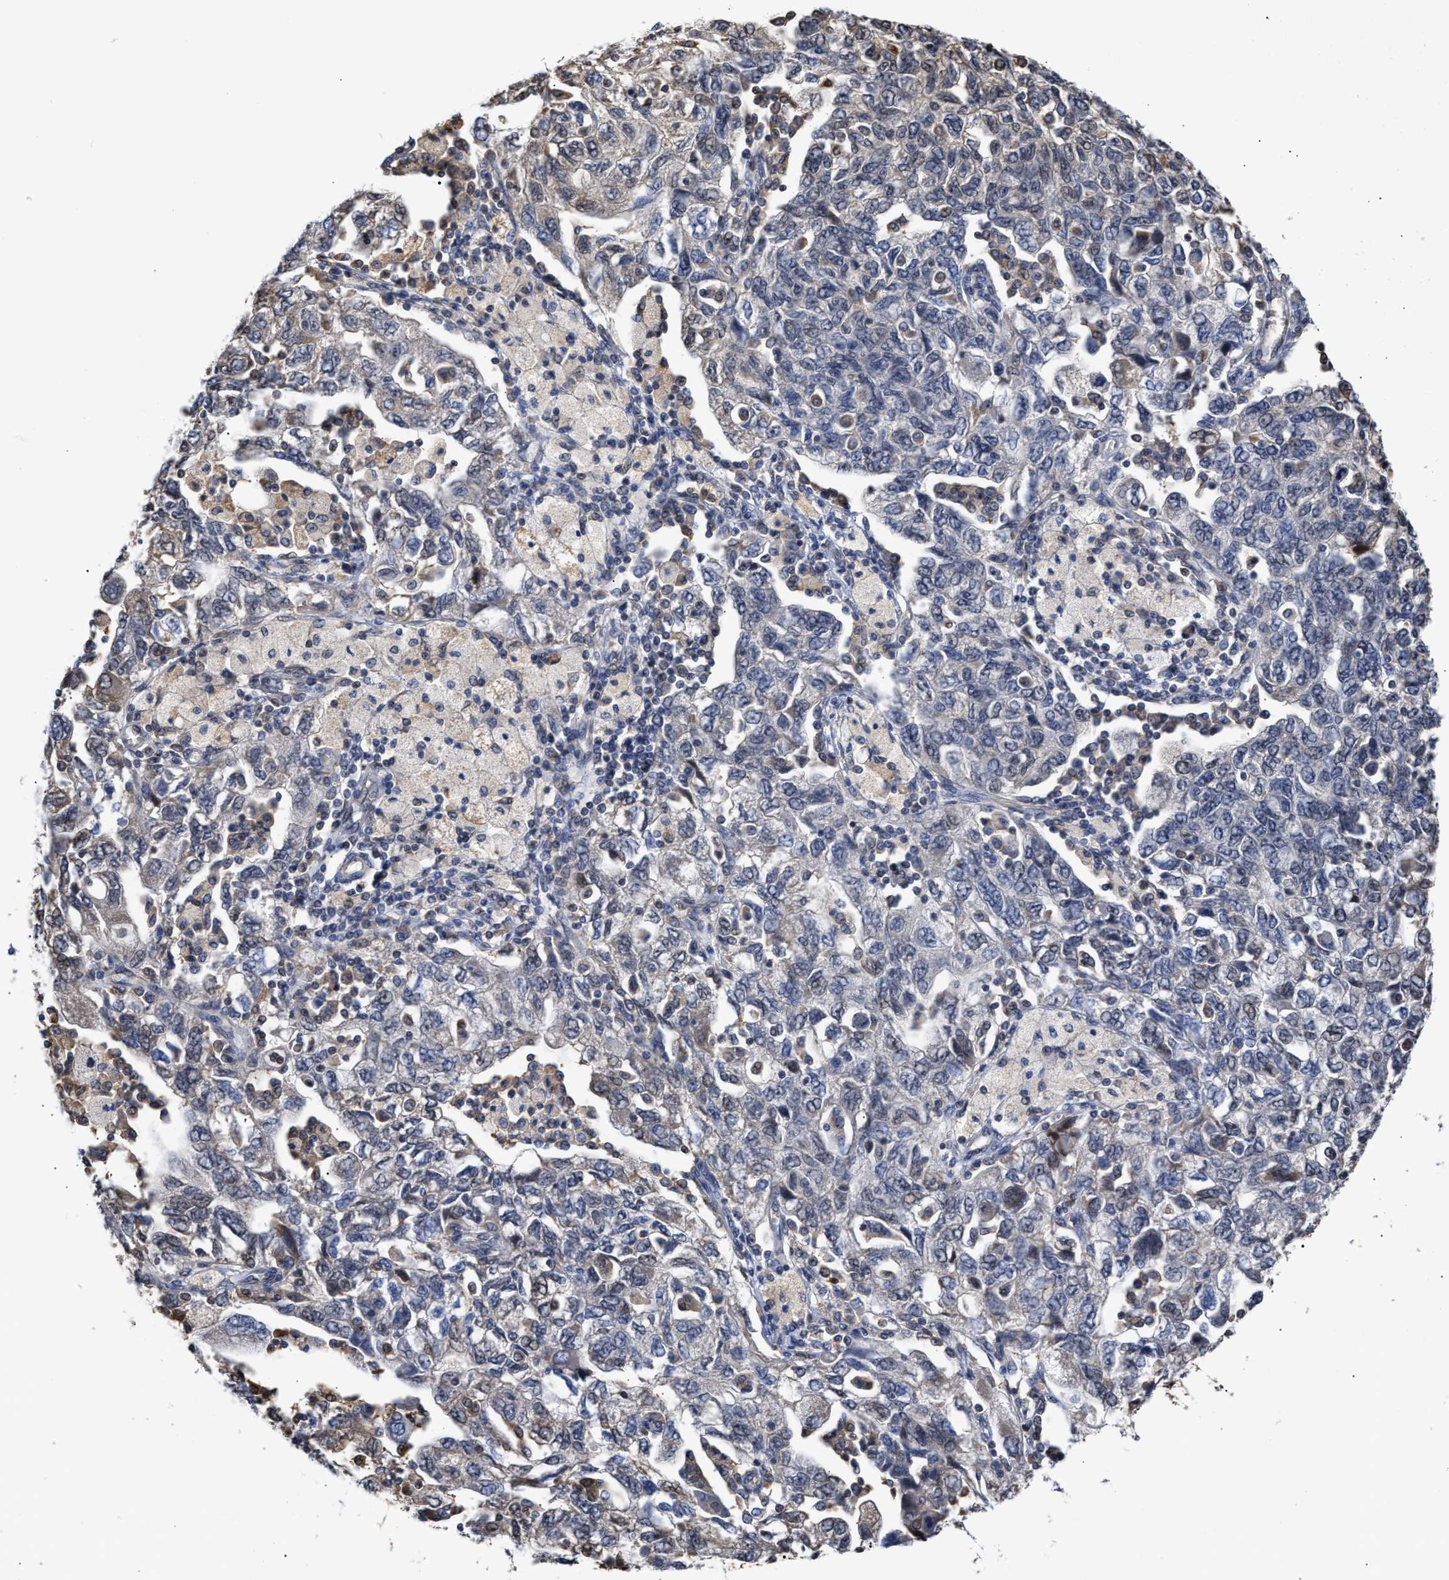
{"staining": {"intensity": "negative", "quantity": "none", "location": "none"}, "tissue": "ovarian cancer", "cell_type": "Tumor cells", "image_type": "cancer", "snomed": [{"axis": "morphology", "description": "Carcinoma, NOS"}, {"axis": "morphology", "description": "Cystadenocarcinoma, serous, NOS"}, {"axis": "topography", "description": "Ovary"}], "caption": "Carcinoma (ovarian) was stained to show a protein in brown. There is no significant positivity in tumor cells. (DAB immunohistochemistry with hematoxylin counter stain).", "gene": "KLHDC1", "patient": {"sex": "female", "age": 69}}